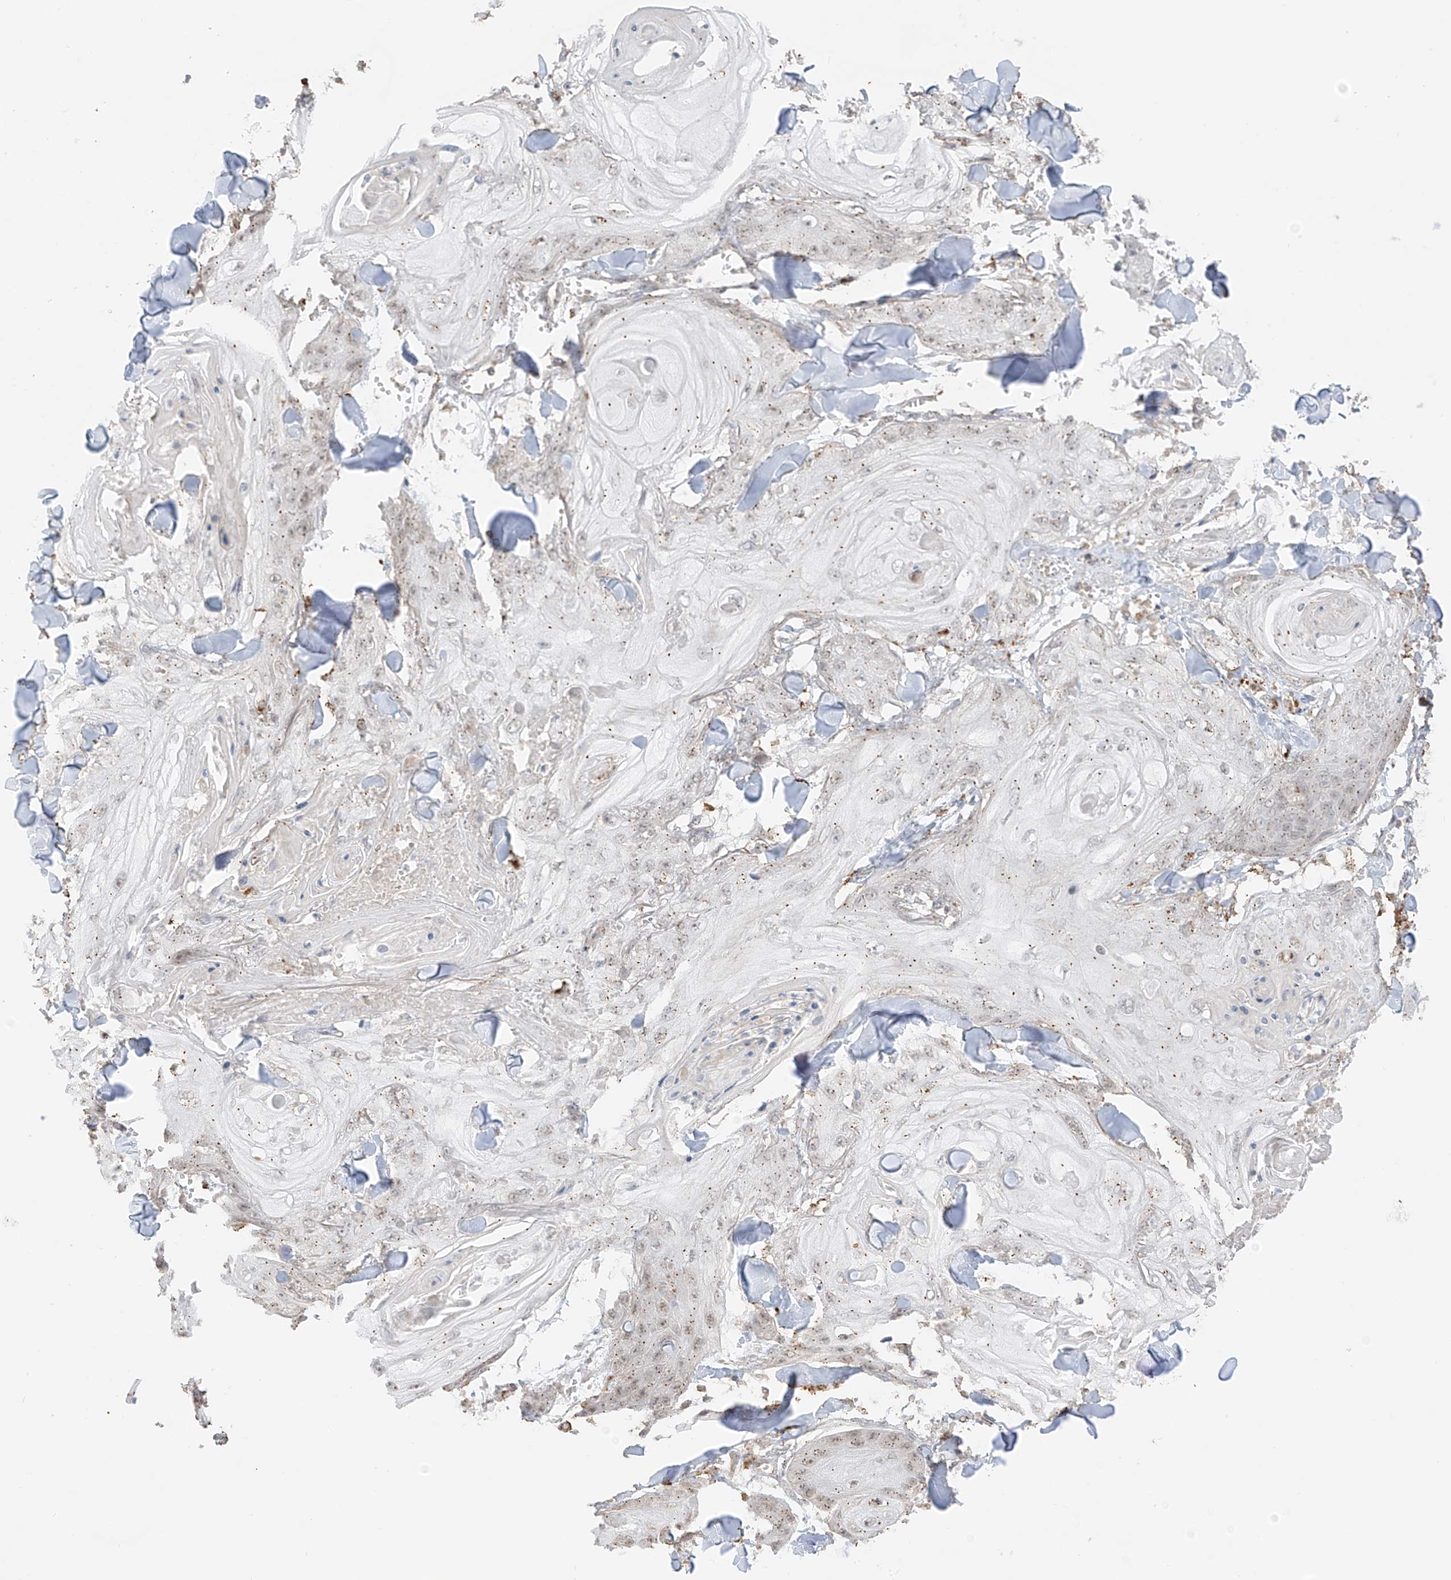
{"staining": {"intensity": "moderate", "quantity": "25%-75%", "location": "cytoplasmic/membranous"}, "tissue": "skin cancer", "cell_type": "Tumor cells", "image_type": "cancer", "snomed": [{"axis": "morphology", "description": "Squamous cell carcinoma, NOS"}, {"axis": "topography", "description": "Skin"}], "caption": "Immunohistochemistry (DAB) staining of human squamous cell carcinoma (skin) exhibits moderate cytoplasmic/membranous protein expression in about 25%-75% of tumor cells.", "gene": "N4BP3", "patient": {"sex": "male", "age": 74}}